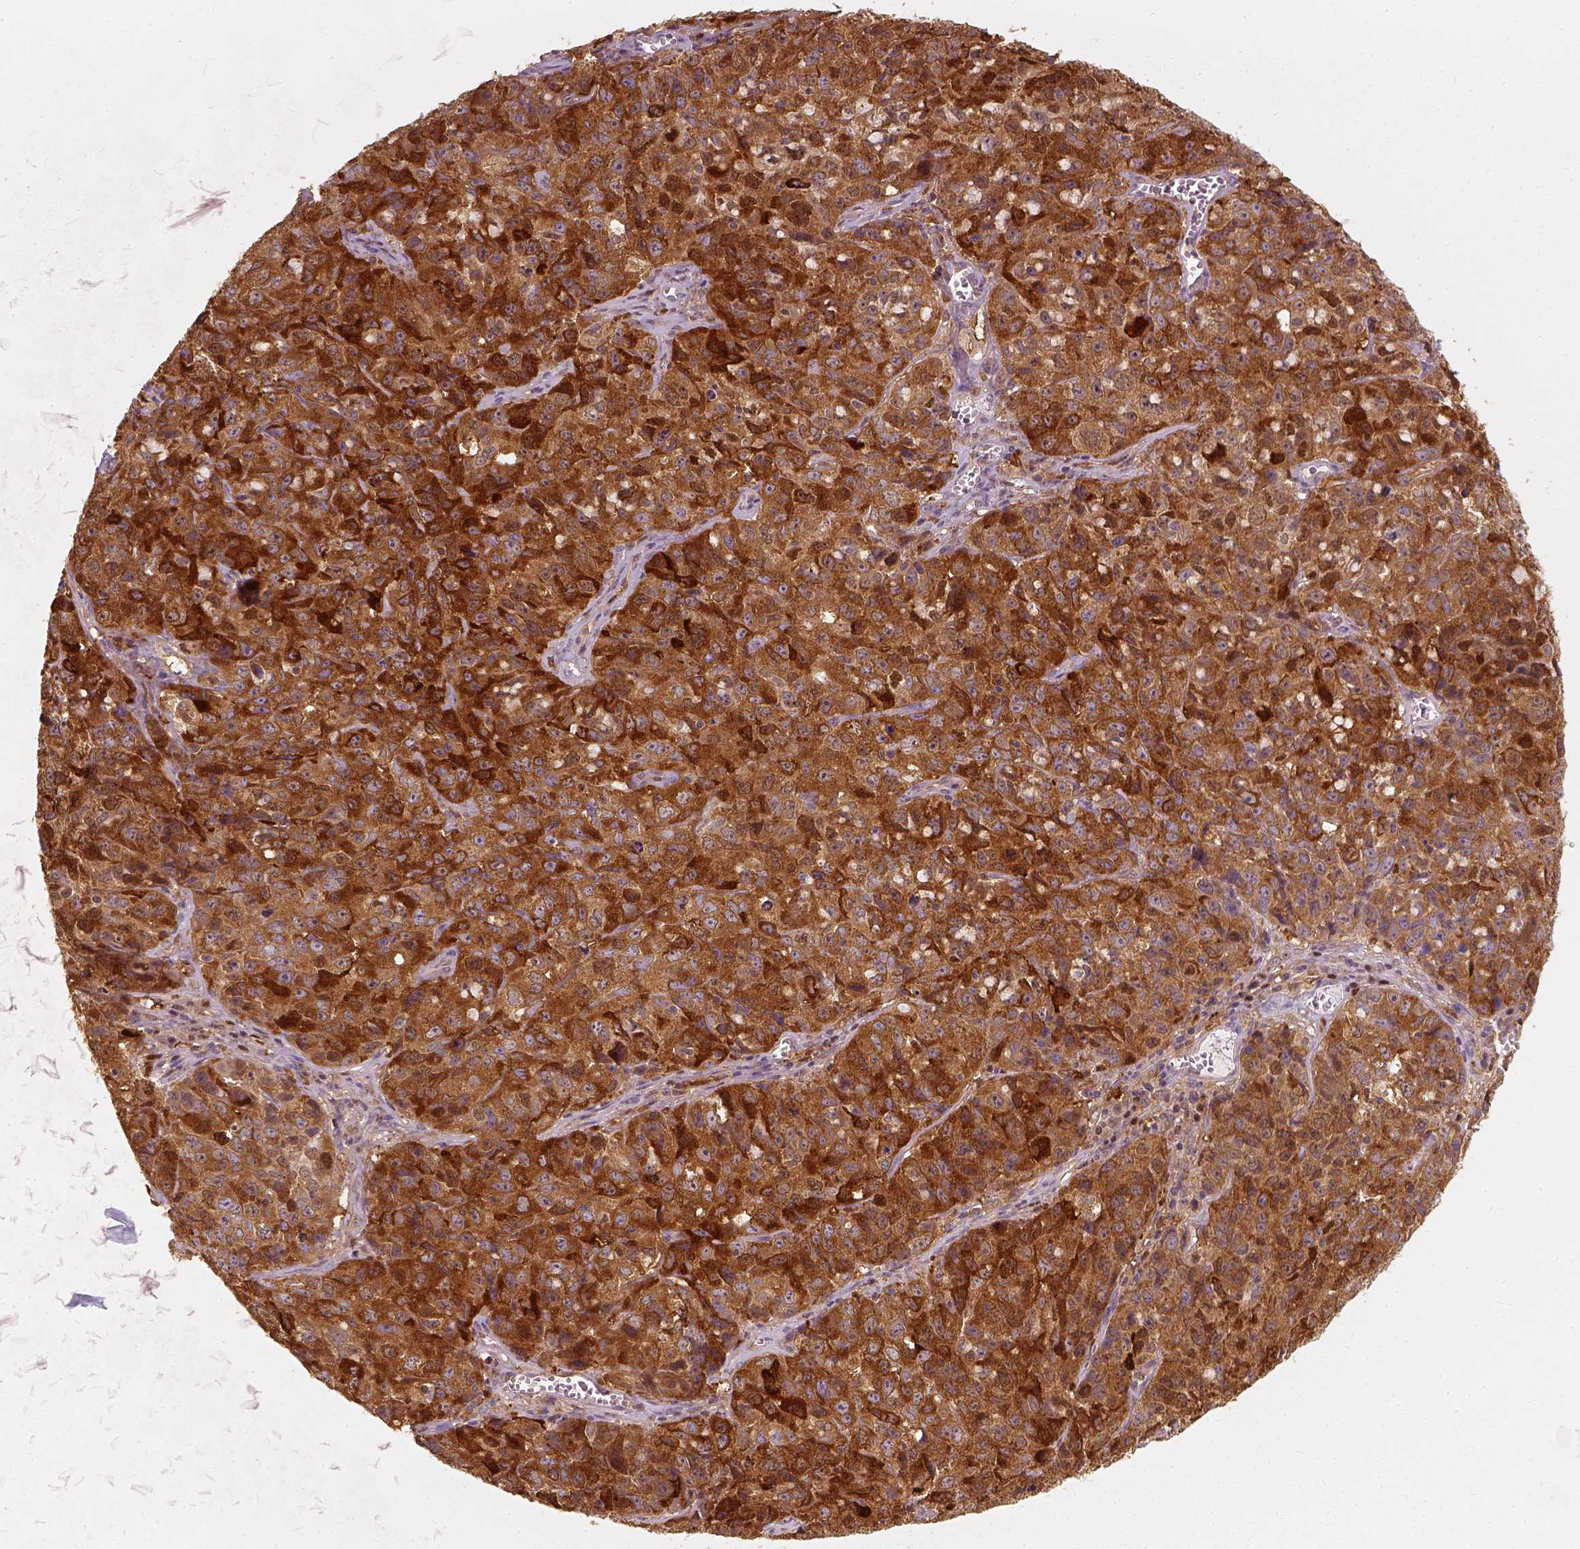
{"staining": {"intensity": "moderate", "quantity": ">75%", "location": "cytoplasmic/membranous,nuclear"}, "tissue": "cervical cancer", "cell_type": "Tumor cells", "image_type": "cancer", "snomed": [{"axis": "morphology", "description": "Squamous cell carcinoma, NOS"}, {"axis": "topography", "description": "Cervix"}], "caption": "A micrograph of human cervical cancer stained for a protein shows moderate cytoplasmic/membranous and nuclear brown staining in tumor cells.", "gene": "SQSTM1", "patient": {"sex": "female", "age": 28}}